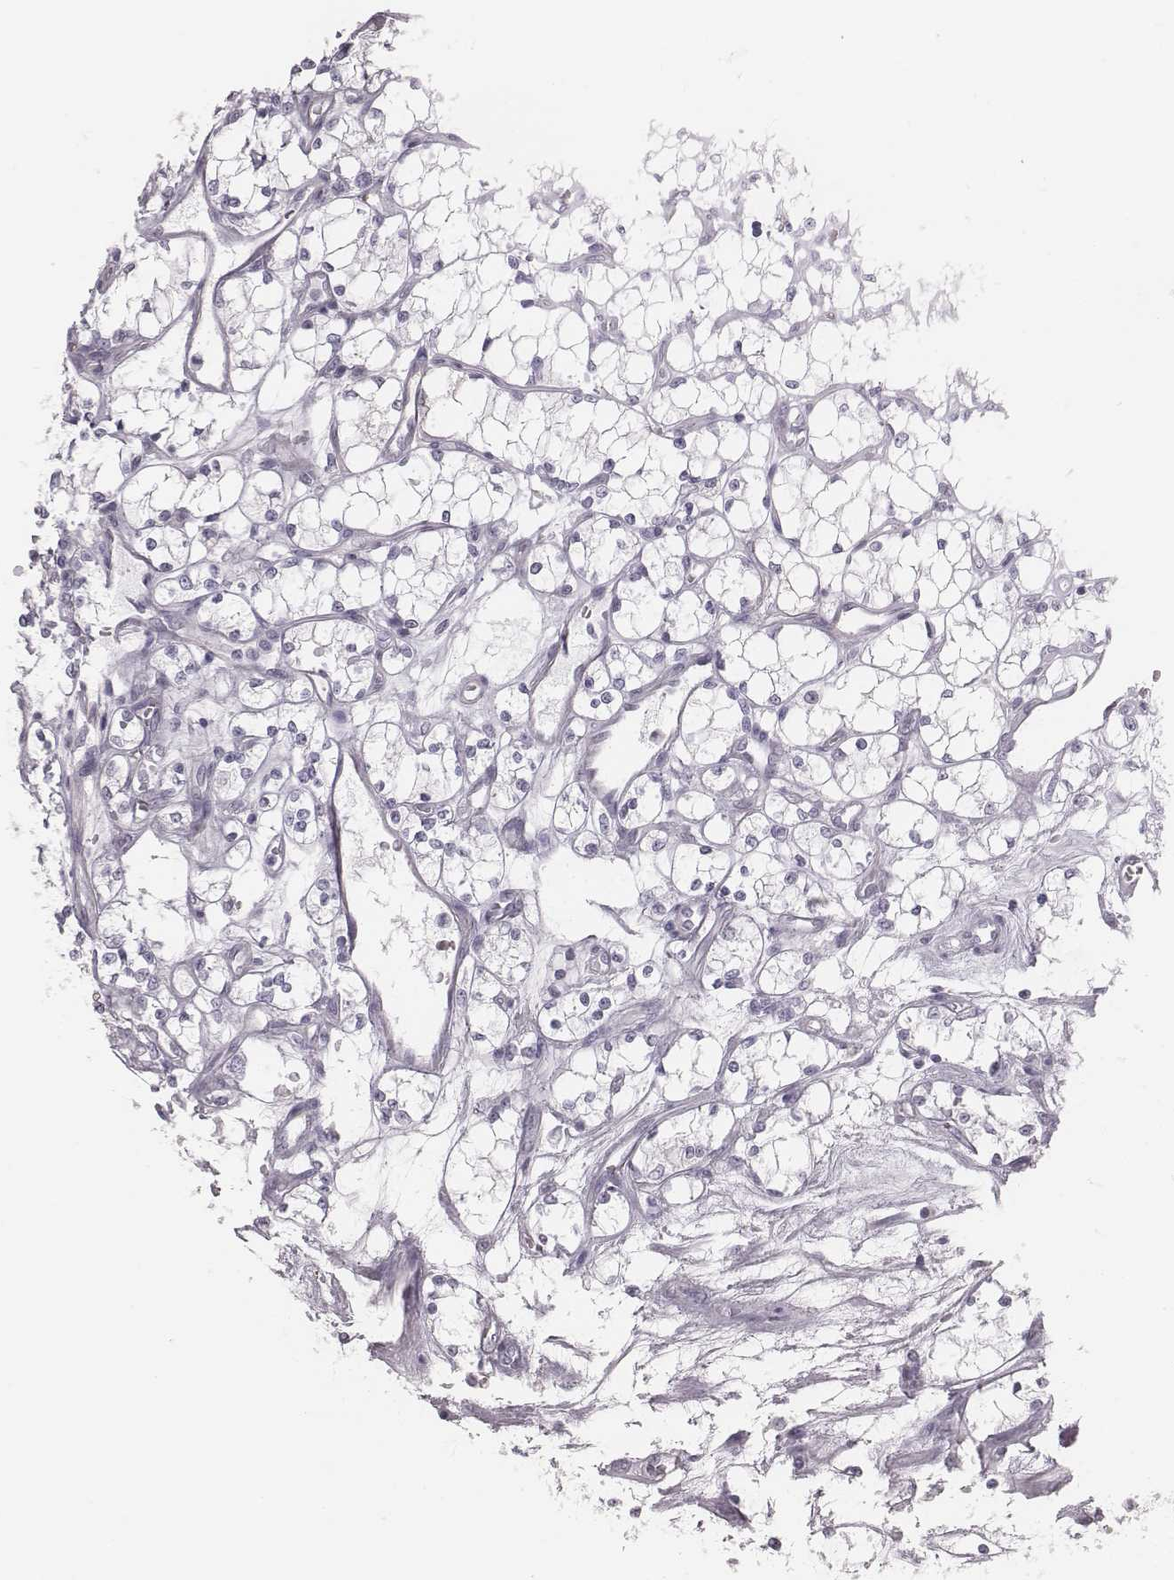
{"staining": {"intensity": "negative", "quantity": "none", "location": "none"}, "tissue": "renal cancer", "cell_type": "Tumor cells", "image_type": "cancer", "snomed": [{"axis": "morphology", "description": "Adenocarcinoma, NOS"}, {"axis": "topography", "description": "Kidney"}], "caption": "This histopathology image is of renal adenocarcinoma stained with IHC to label a protein in brown with the nuclei are counter-stained blue. There is no expression in tumor cells.", "gene": "C6orf58", "patient": {"sex": "female", "age": 69}}